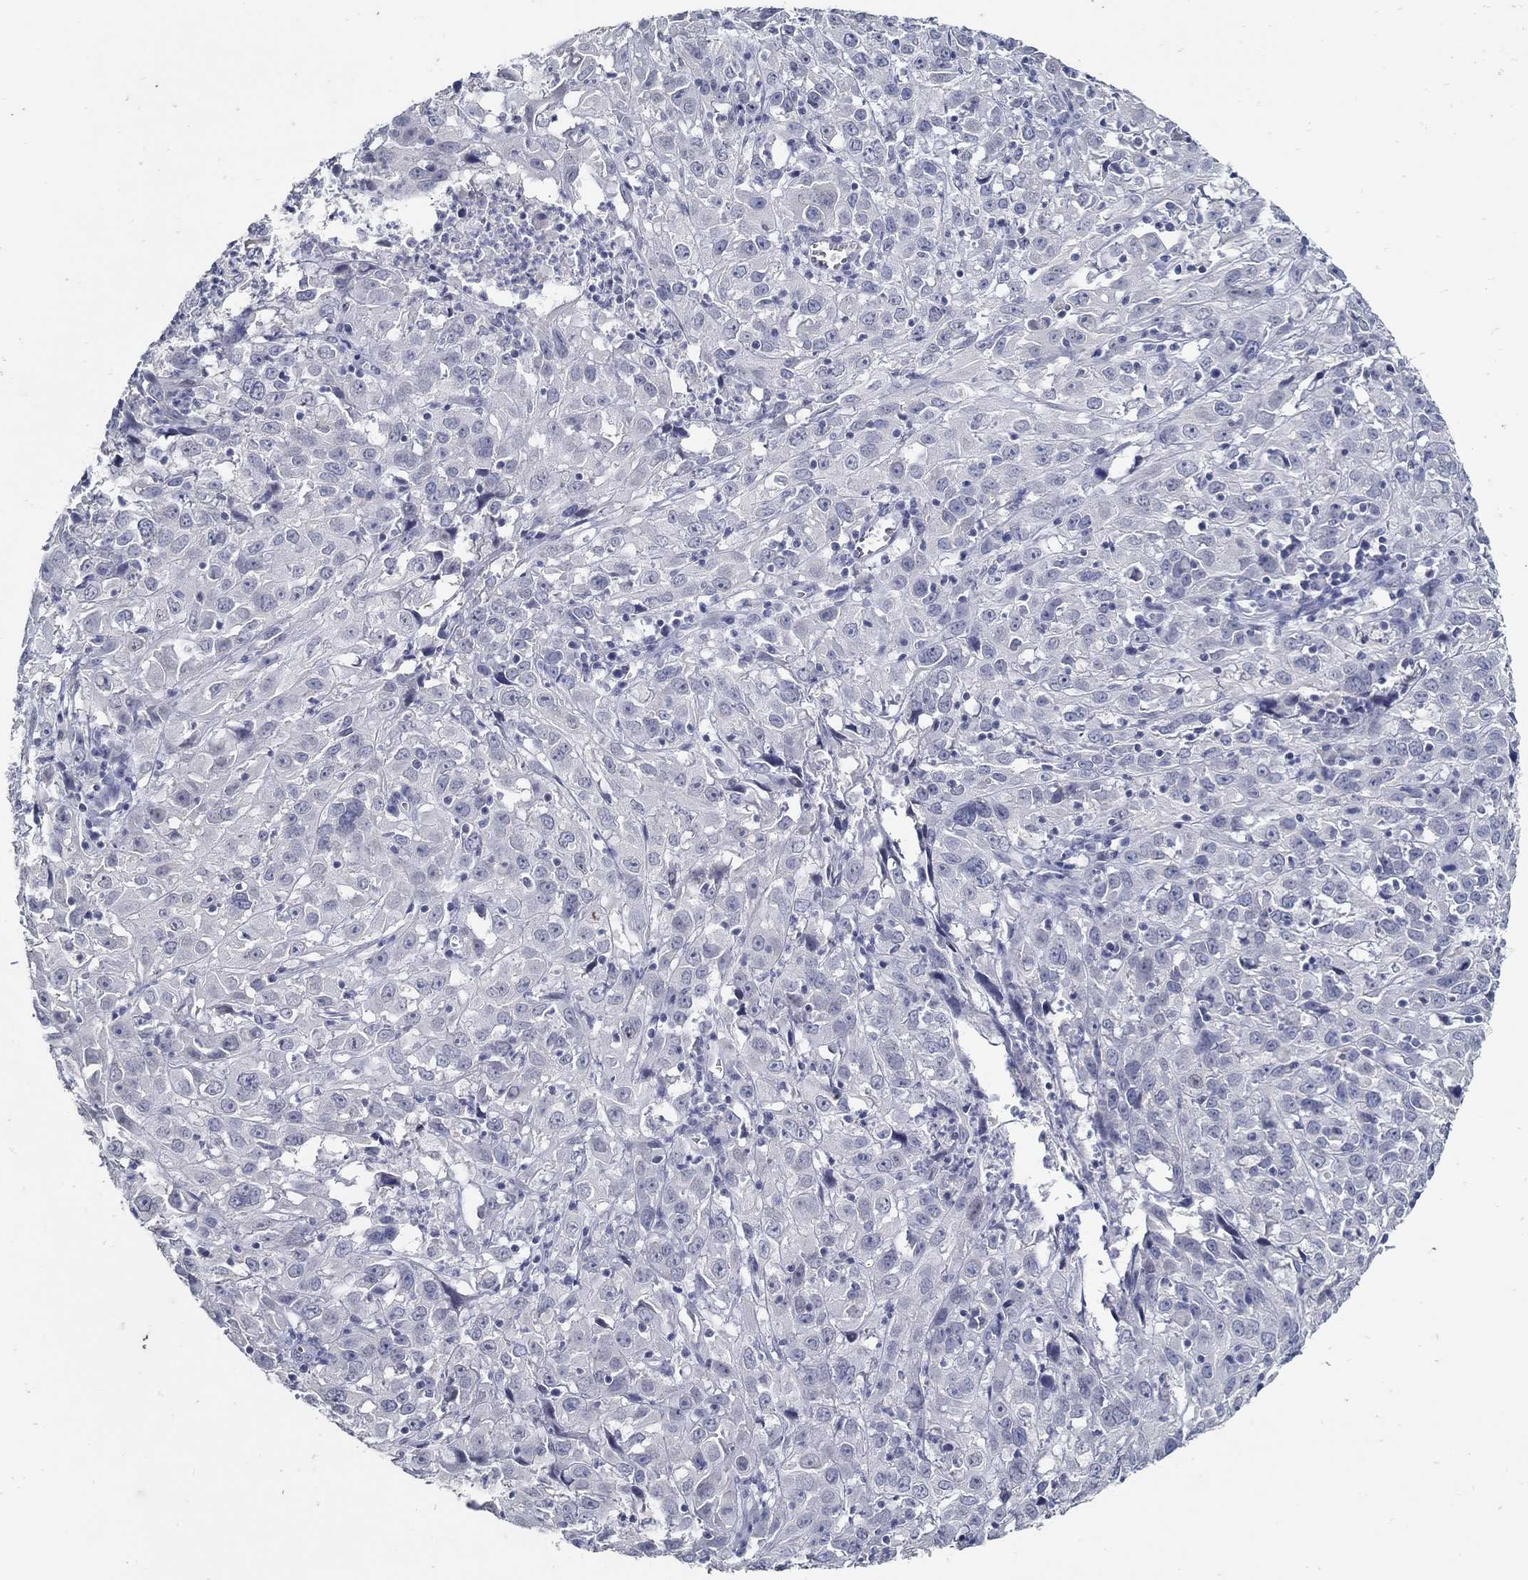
{"staining": {"intensity": "negative", "quantity": "none", "location": "none"}, "tissue": "cervical cancer", "cell_type": "Tumor cells", "image_type": "cancer", "snomed": [{"axis": "morphology", "description": "Squamous cell carcinoma, NOS"}, {"axis": "topography", "description": "Cervix"}], "caption": "Tumor cells show no significant expression in cervical cancer (squamous cell carcinoma).", "gene": "USP29", "patient": {"sex": "female", "age": 32}}